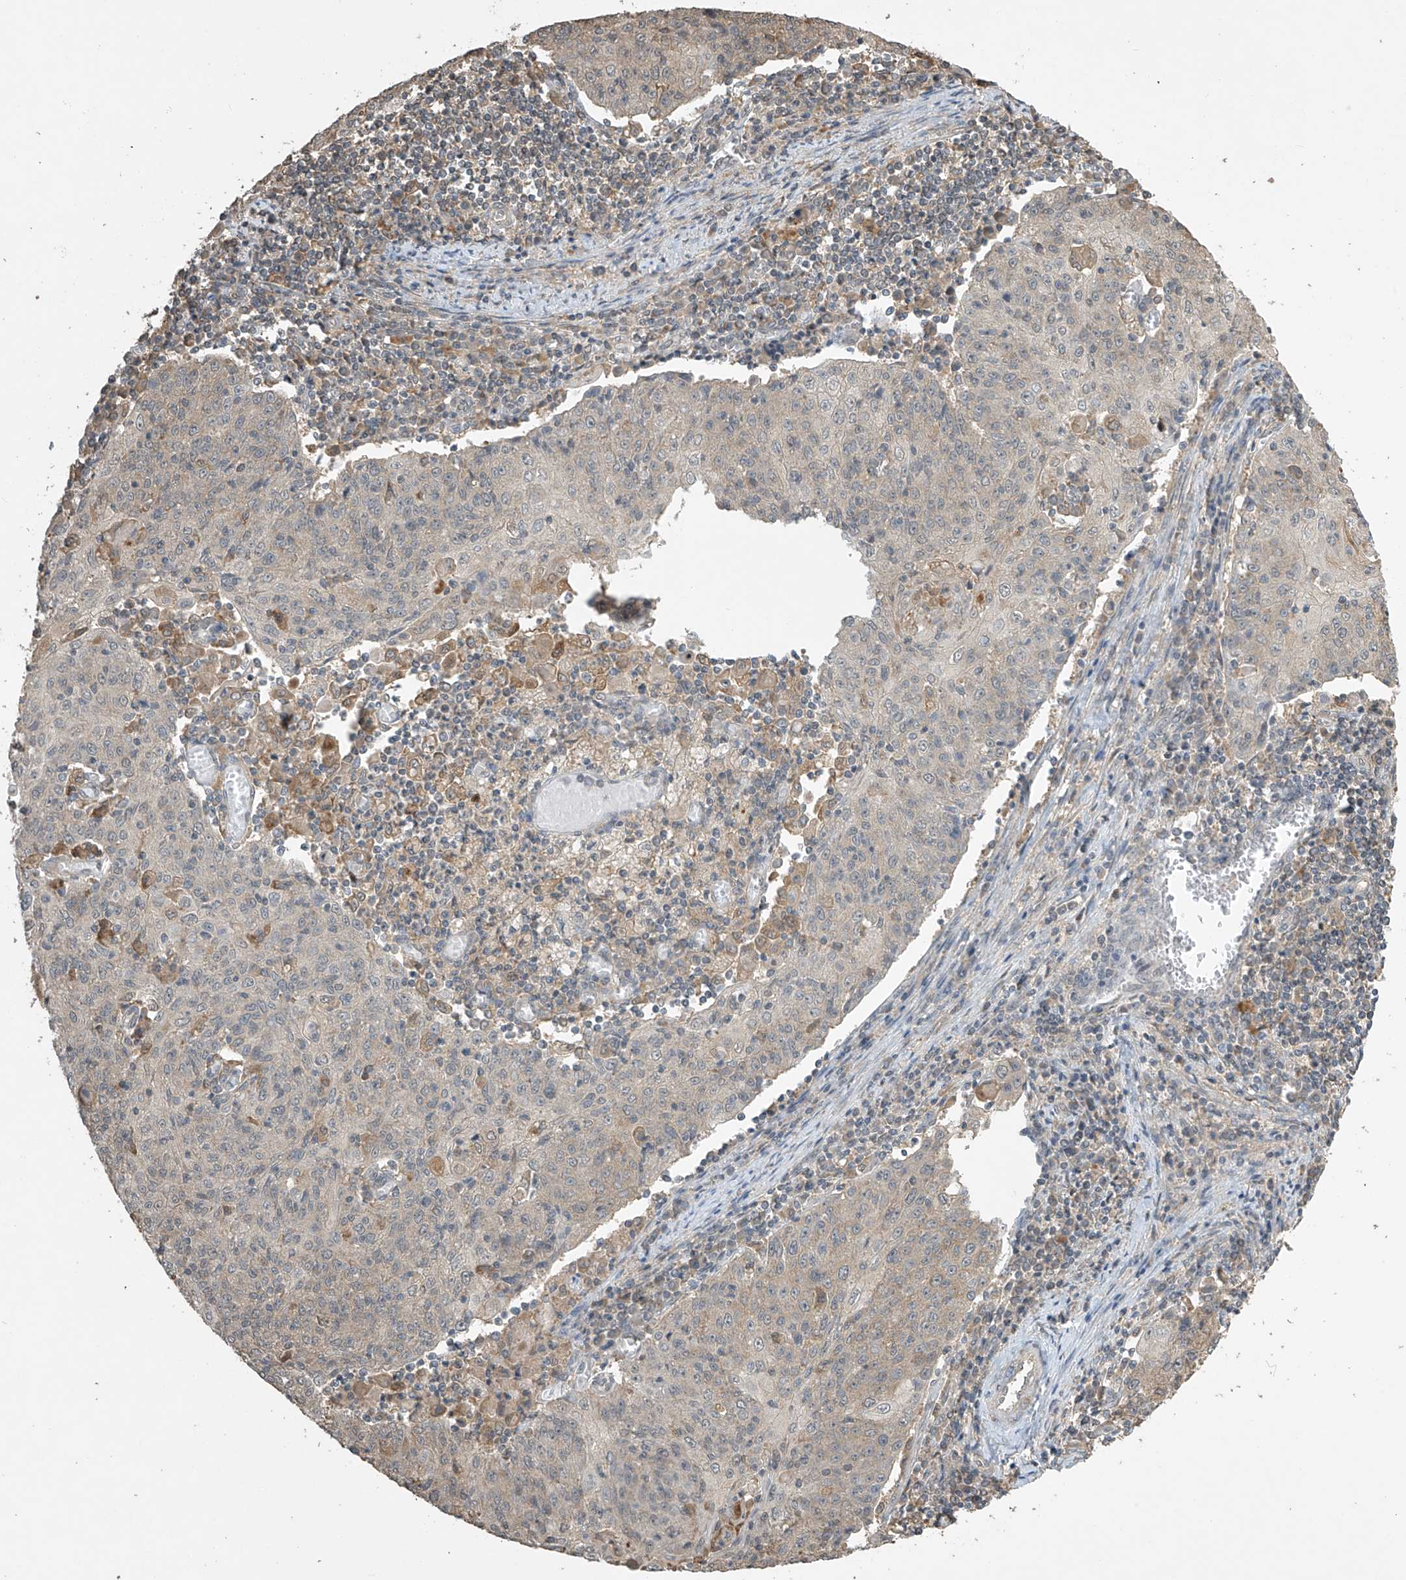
{"staining": {"intensity": "weak", "quantity": "<25%", "location": "cytoplasmic/membranous"}, "tissue": "cervical cancer", "cell_type": "Tumor cells", "image_type": "cancer", "snomed": [{"axis": "morphology", "description": "Squamous cell carcinoma, NOS"}, {"axis": "topography", "description": "Cervix"}], "caption": "DAB (3,3'-diaminobenzidine) immunohistochemical staining of cervical squamous cell carcinoma reveals no significant staining in tumor cells.", "gene": "SLFN14", "patient": {"sex": "female", "age": 48}}